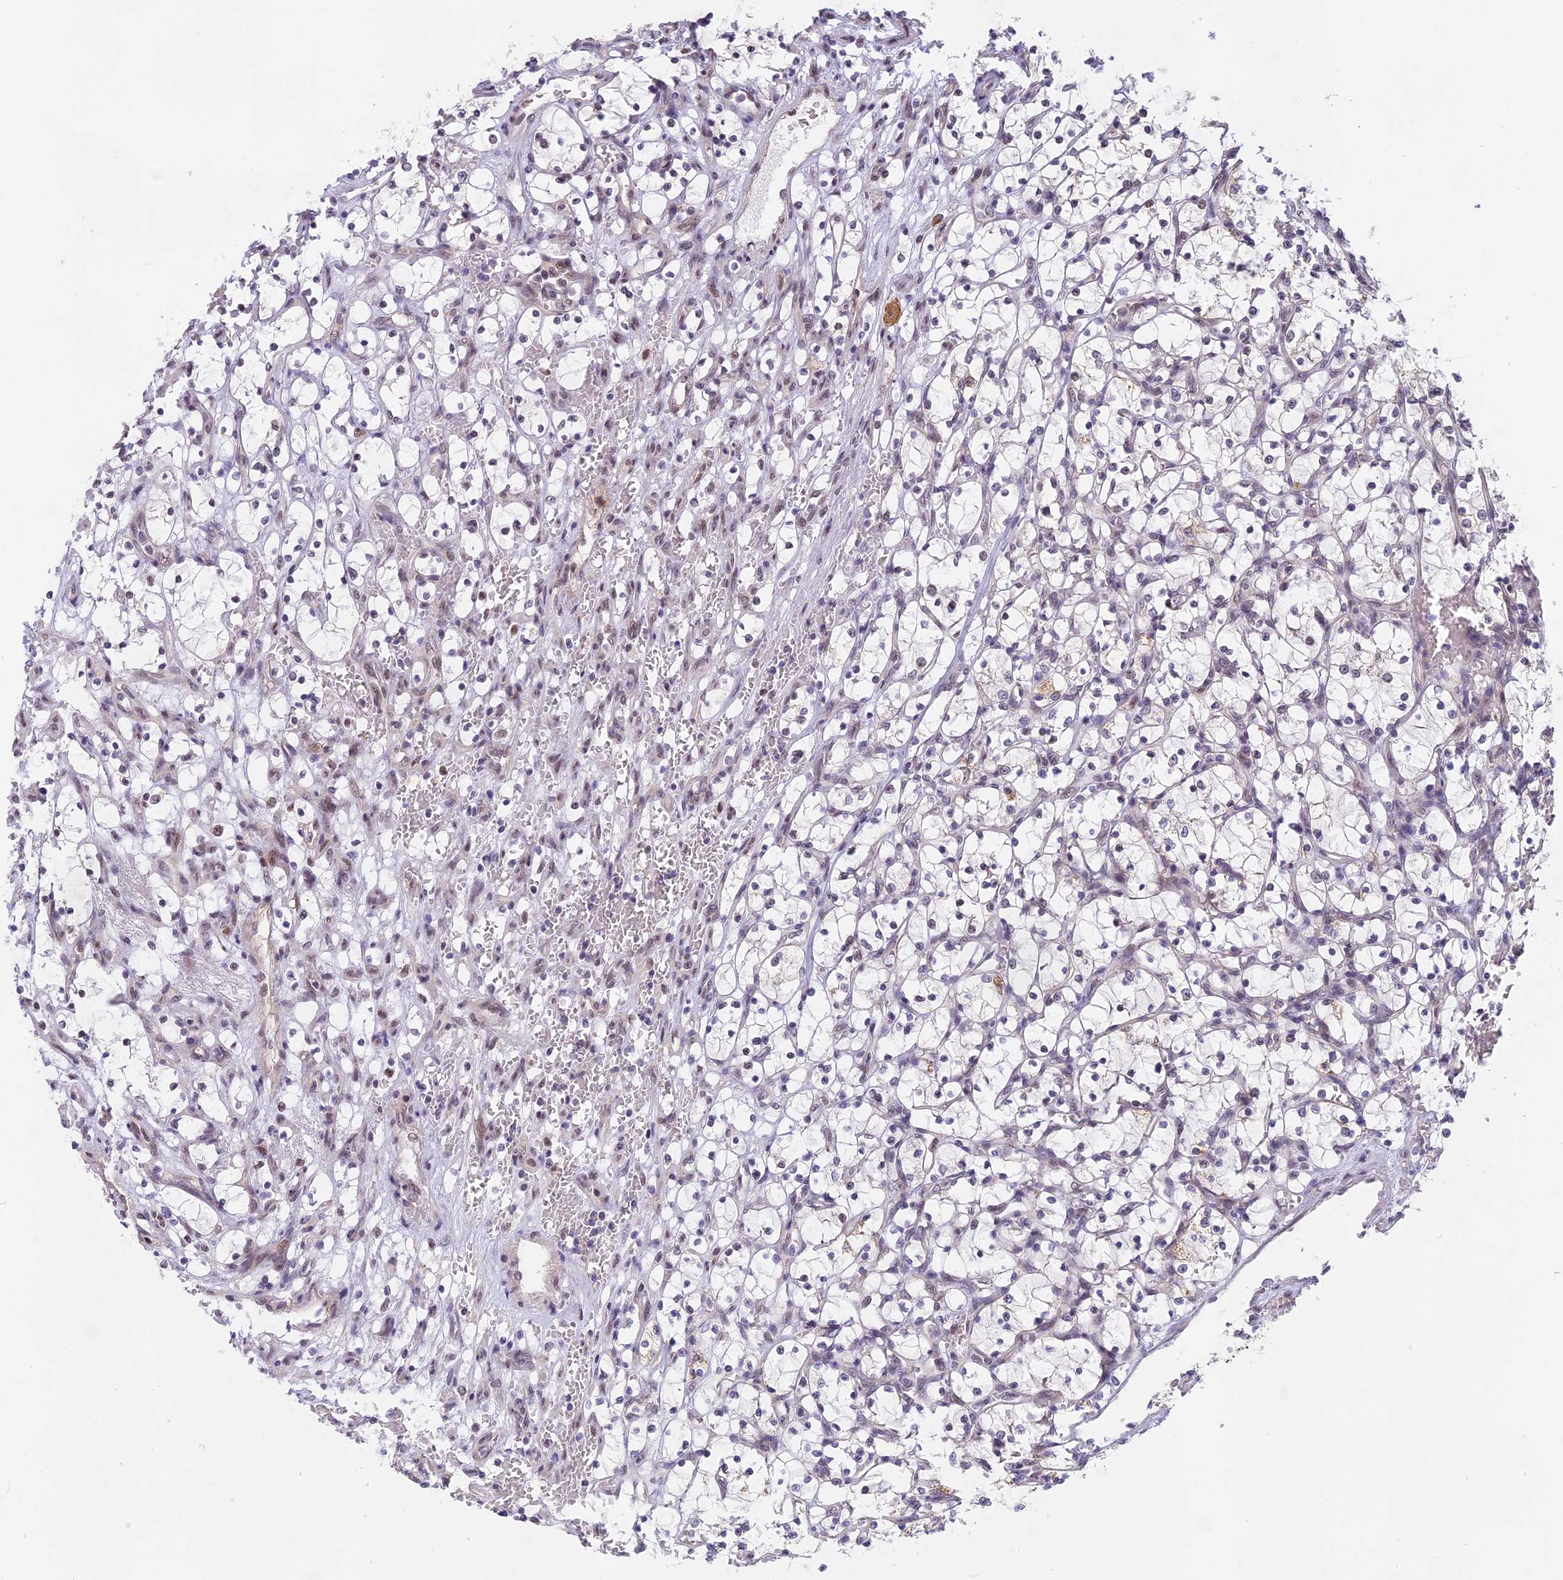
{"staining": {"intensity": "negative", "quantity": "none", "location": "none"}, "tissue": "renal cancer", "cell_type": "Tumor cells", "image_type": "cancer", "snomed": [{"axis": "morphology", "description": "Adenocarcinoma, NOS"}, {"axis": "topography", "description": "Kidney"}], "caption": "There is no significant expression in tumor cells of renal cancer. (Immunohistochemistry (ihc), brightfield microscopy, high magnification).", "gene": "MORF4L1", "patient": {"sex": "female", "age": 69}}